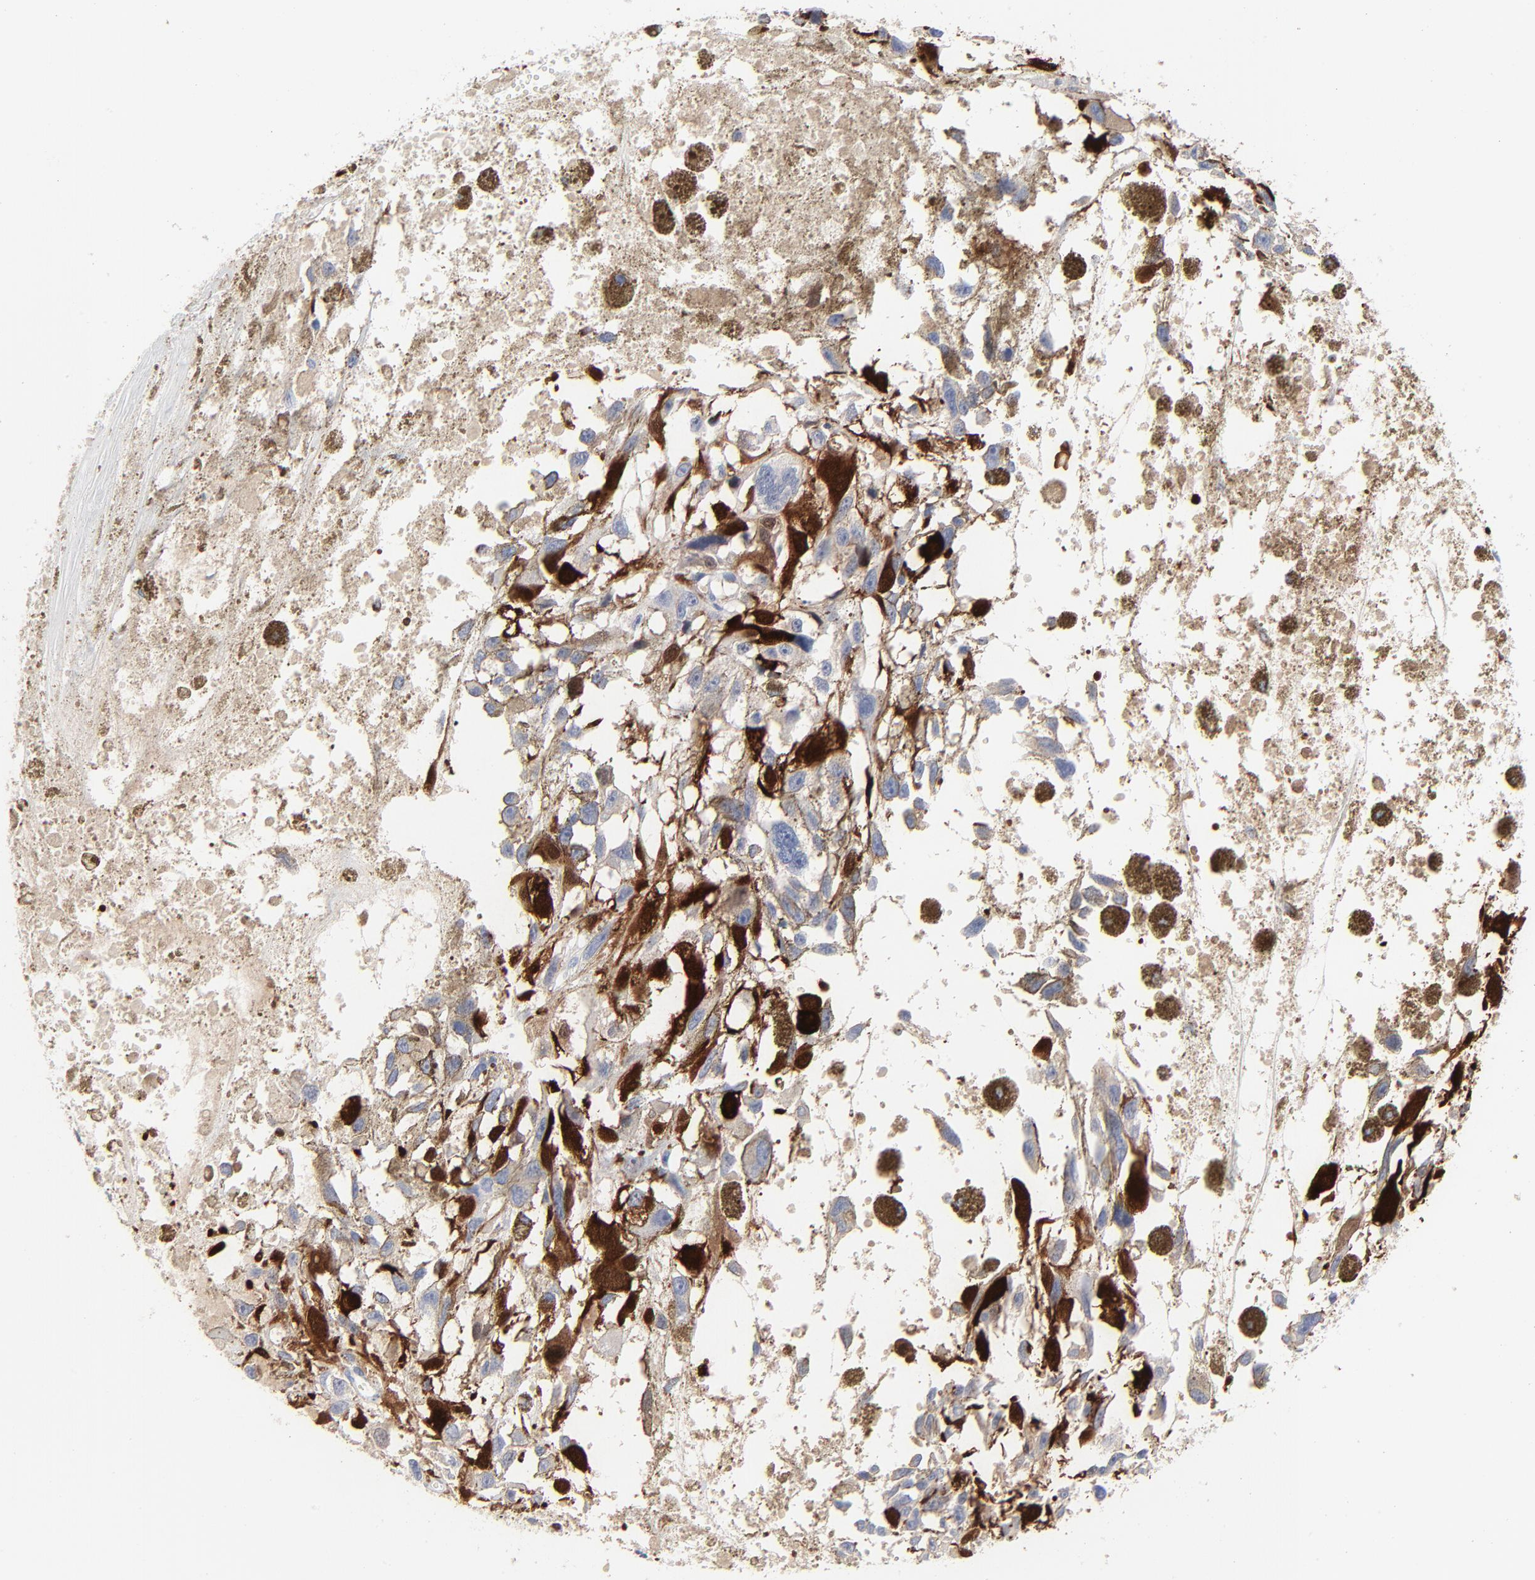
{"staining": {"intensity": "strong", "quantity": ">75%", "location": "cytoplasmic/membranous,nuclear"}, "tissue": "melanoma", "cell_type": "Tumor cells", "image_type": "cancer", "snomed": [{"axis": "morphology", "description": "Malignant melanoma, Metastatic site"}, {"axis": "topography", "description": "Lymph node"}], "caption": "The immunohistochemical stain highlights strong cytoplasmic/membranous and nuclear positivity in tumor cells of melanoma tissue.", "gene": "CDK1", "patient": {"sex": "male", "age": 59}}